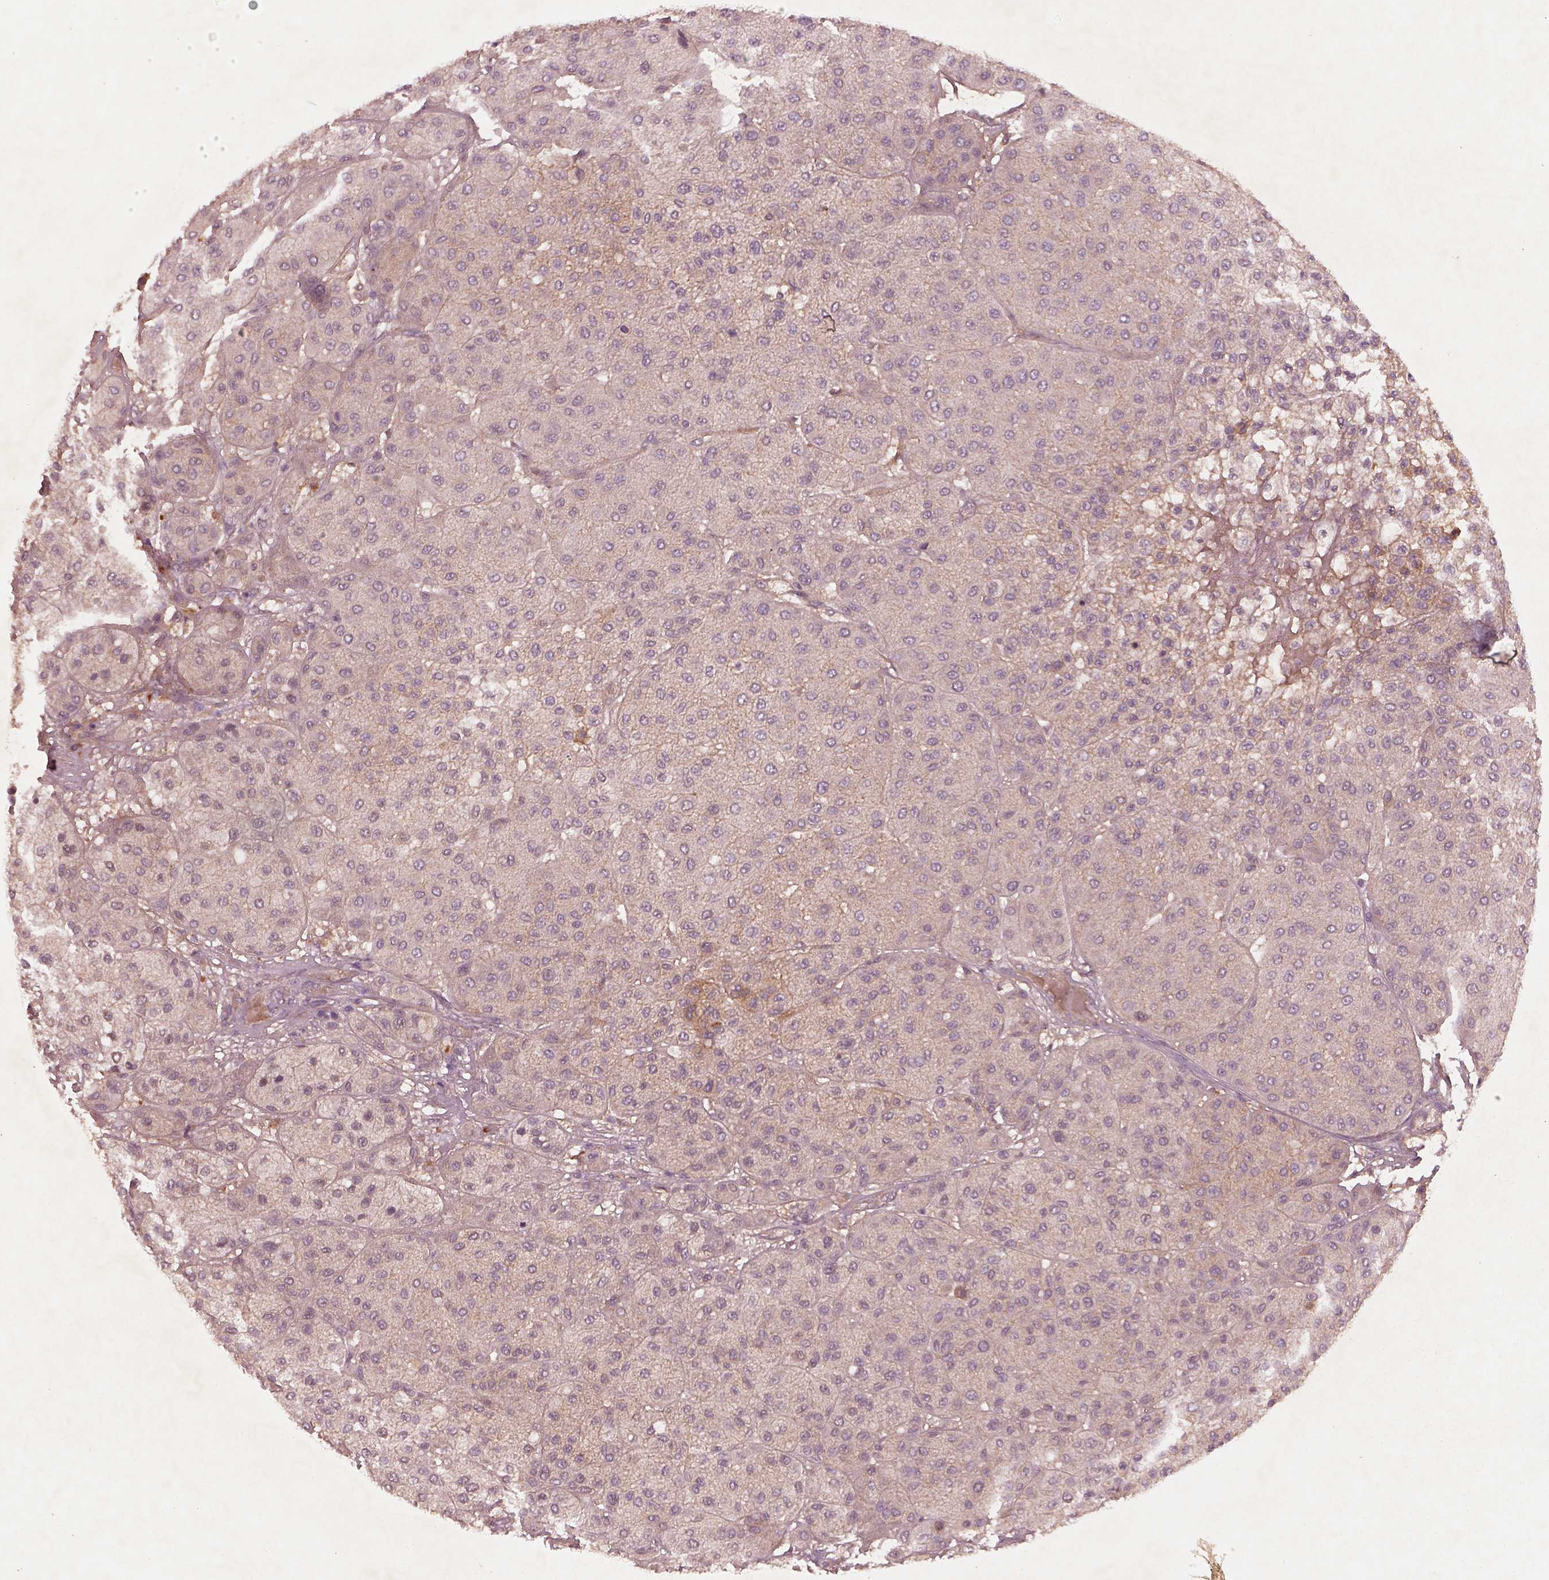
{"staining": {"intensity": "moderate", "quantity": "<25%", "location": "cytoplasmic/membranous"}, "tissue": "melanoma", "cell_type": "Tumor cells", "image_type": "cancer", "snomed": [{"axis": "morphology", "description": "Malignant melanoma, Metastatic site"}, {"axis": "topography", "description": "Smooth muscle"}], "caption": "An immunohistochemistry histopathology image of tumor tissue is shown. Protein staining in brown labels moderate cytoplasmic/membranous positivity in melanoma within tumor cells.", "gene": "FAM234A", "patient": {"sex": "male", "age": 41}}